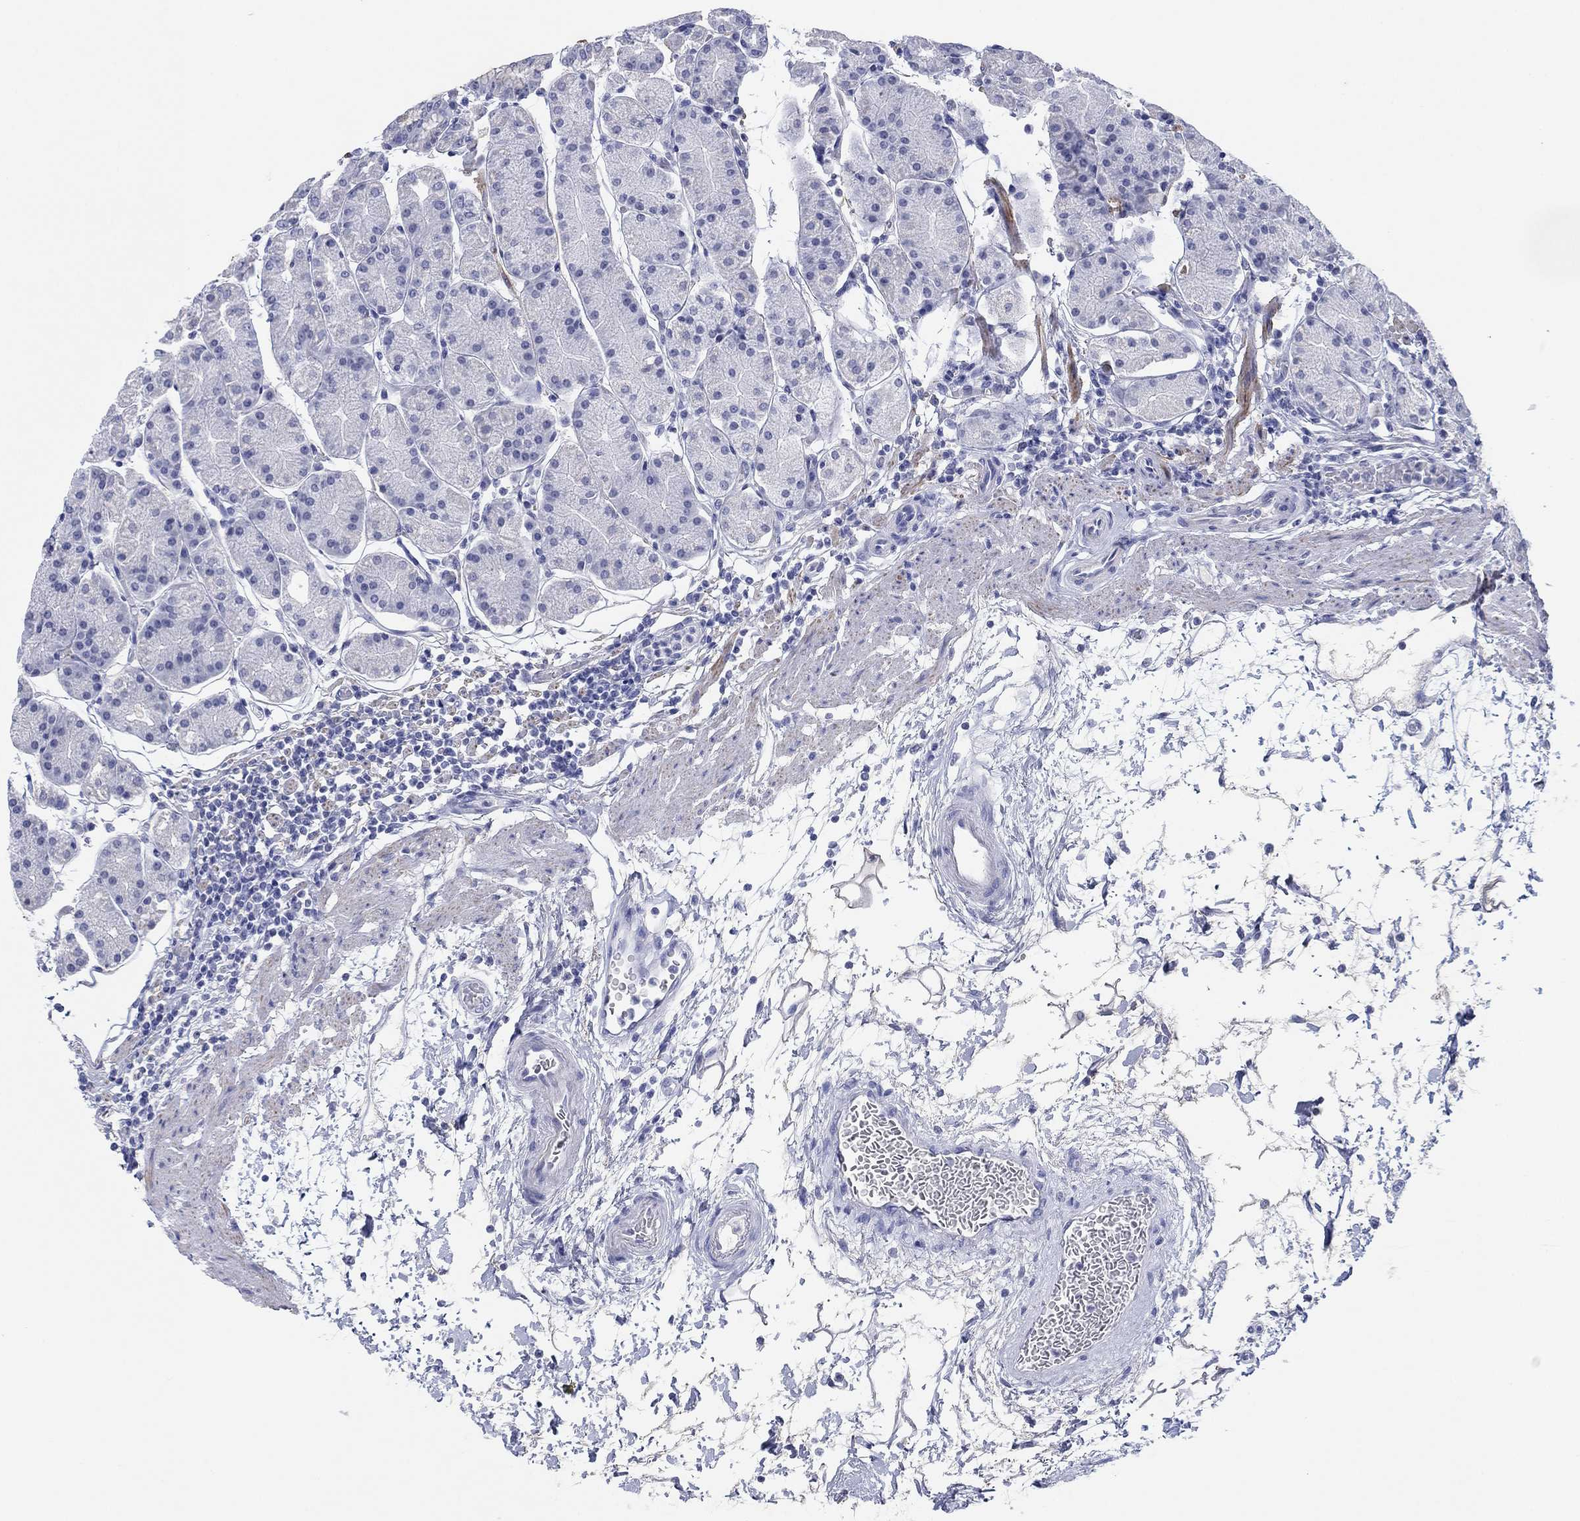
{"staining": {"intensity": "weak", "quantity": "<25%", "location": "cytoplasmic/membranous"}, "tissue": "stomach", "cell_type": "Glandular cells", "image_type": "normal", "snomed": [{"axis": "morphology", "description": "Normal tissue, NOS"}, {"axis": "topography", "description": "Stomach"}], "caption": "Immunohistochemistry (IHC) image of normal stomach stained for a protein (brown), which demonstrates no expression in glandular cells.", "gene": "PDYN", "patient": {"sex": "male", "age": 54}}